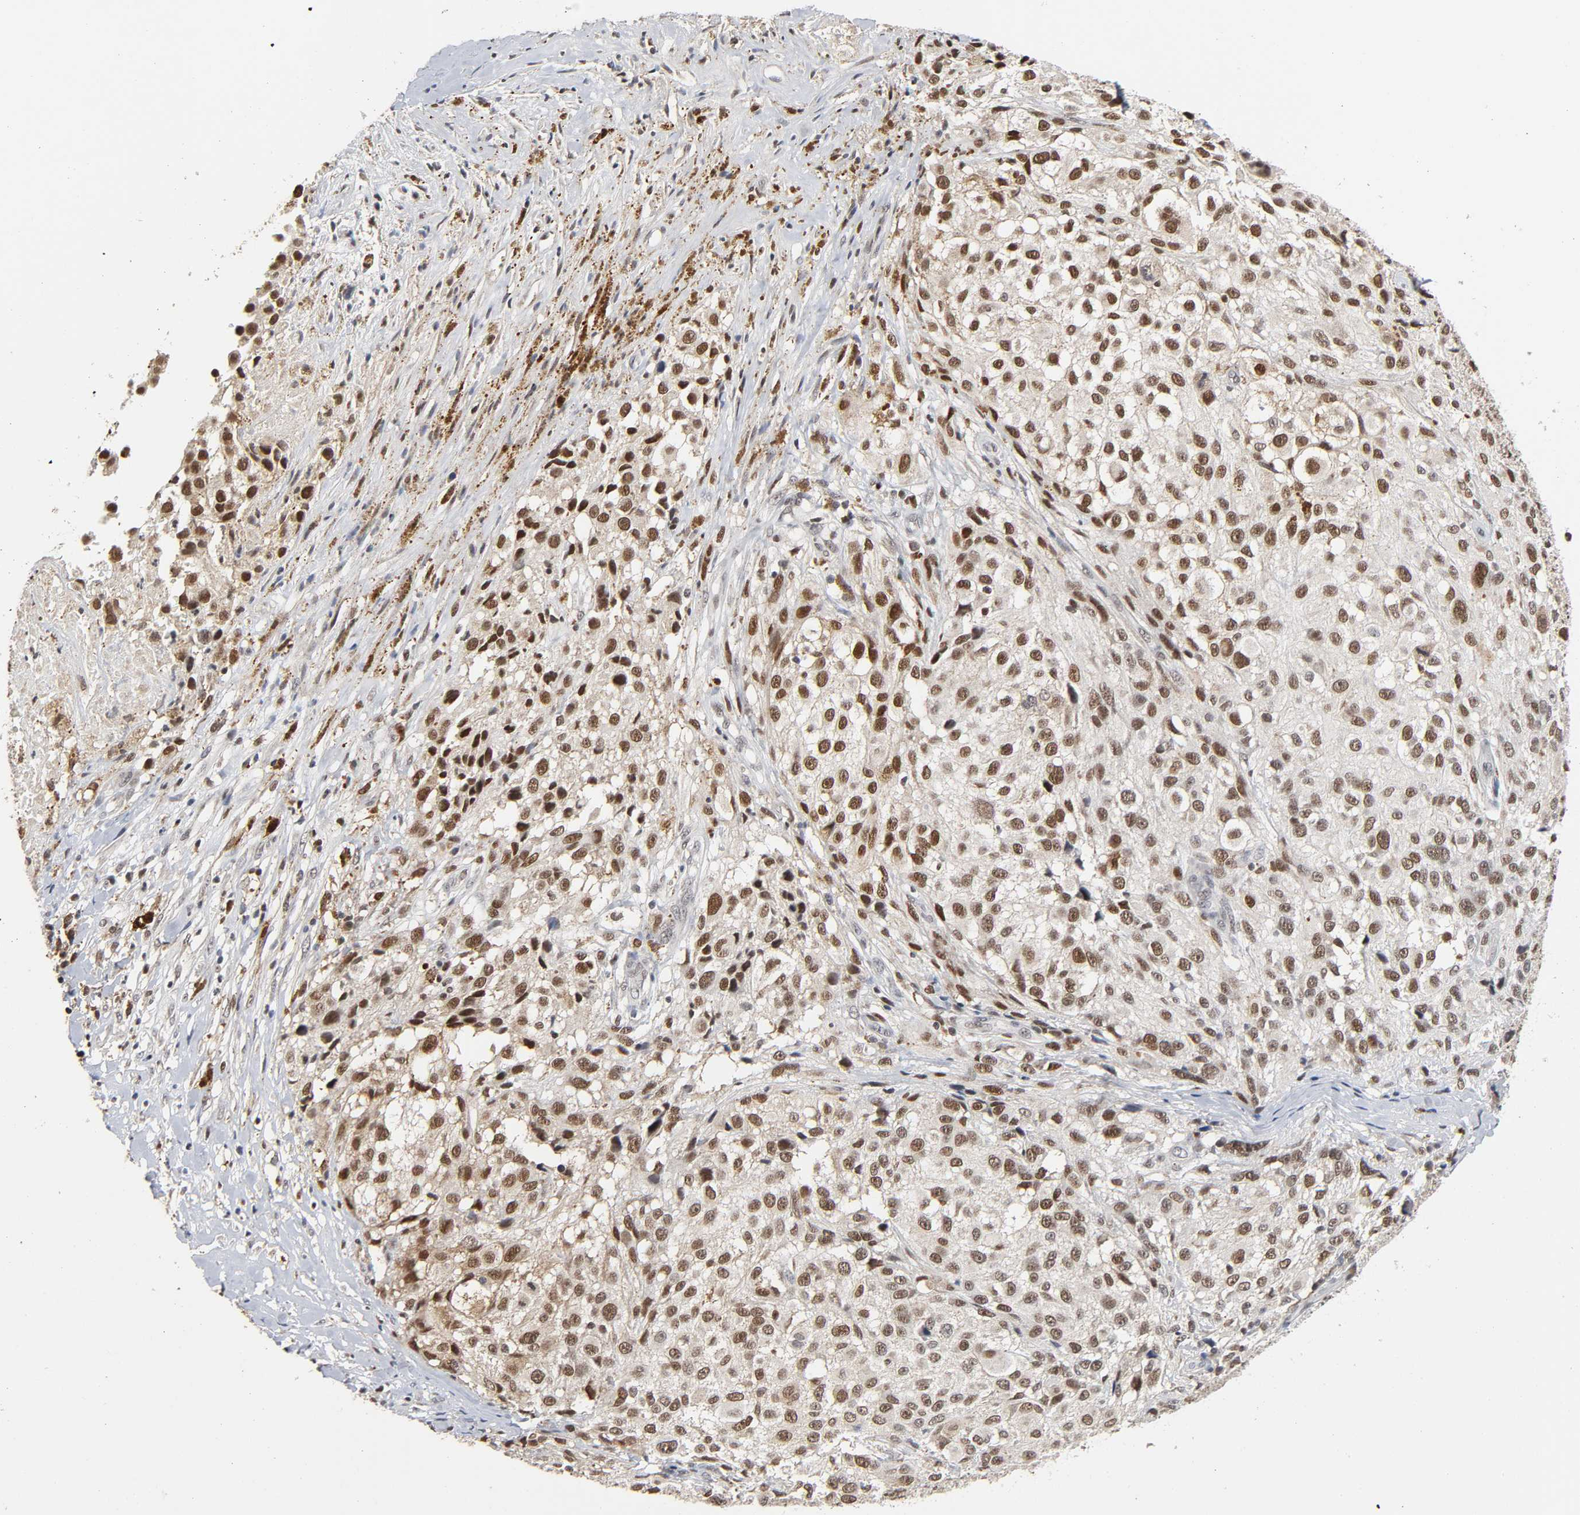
{"staining": {"intensity": "strong", "quantity": ">75%", "location": "nuclear"}, "tissue": "melanoma", "cell_type": "Tumor cells", "image_type": "cancer", "snomed": [{"axis": "morphology", "description": "Necrosis, NOS"}, {"axis": "morphology", "description": "Malignant melanoma, NOS"}, {"axis": "topography", "description": "Skin"}], "caption": "Malignant melanoma stained for a protein (brown) demonstrates strong nuclear positive staining in approximately >75% of tumor cells.", "gene": "KAT2B", "patient": {"sex": "female", "age": 87}}